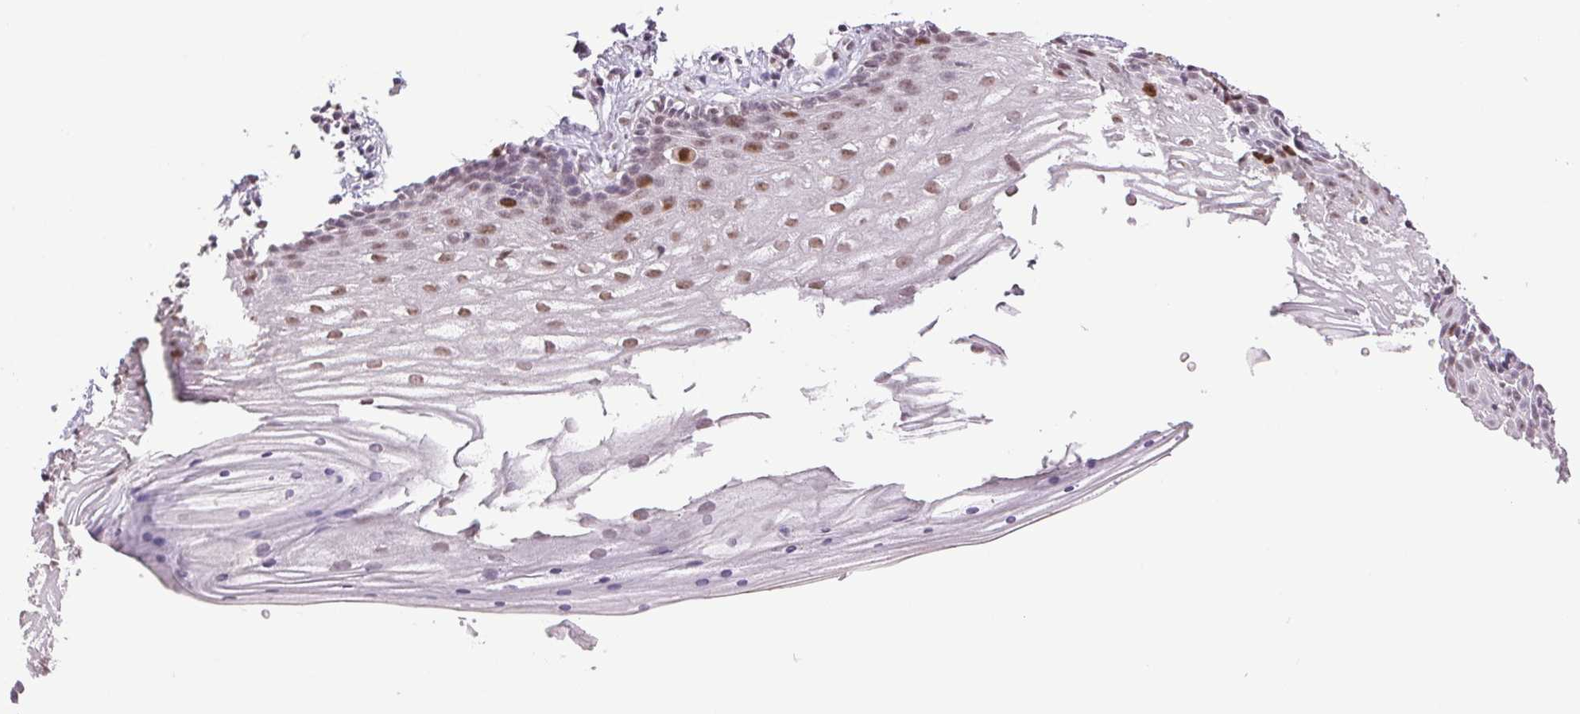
{"staining": {"intensity": "moderate", "quantity": ">75%", "location": "nuclear"}, "tissue": "vagina", "cell_type": "Squamous epithelial cells", "image_type": "normal", "snomed": [{"axis": "morphology", "description": "Normal tissue, NOS"}, {"axis": "topography", "description": "Vagina"}], "caption": "Immunohistochemistry (IHC) (DAB (3,3'-diaminobenzidine)) staining of benign vagina exhibits moderate nuclear protein expression in approximately >75% of squamous epithelial cells.", "gene": "SMIM6", "patient": {"sex": "female", "age": 42}}